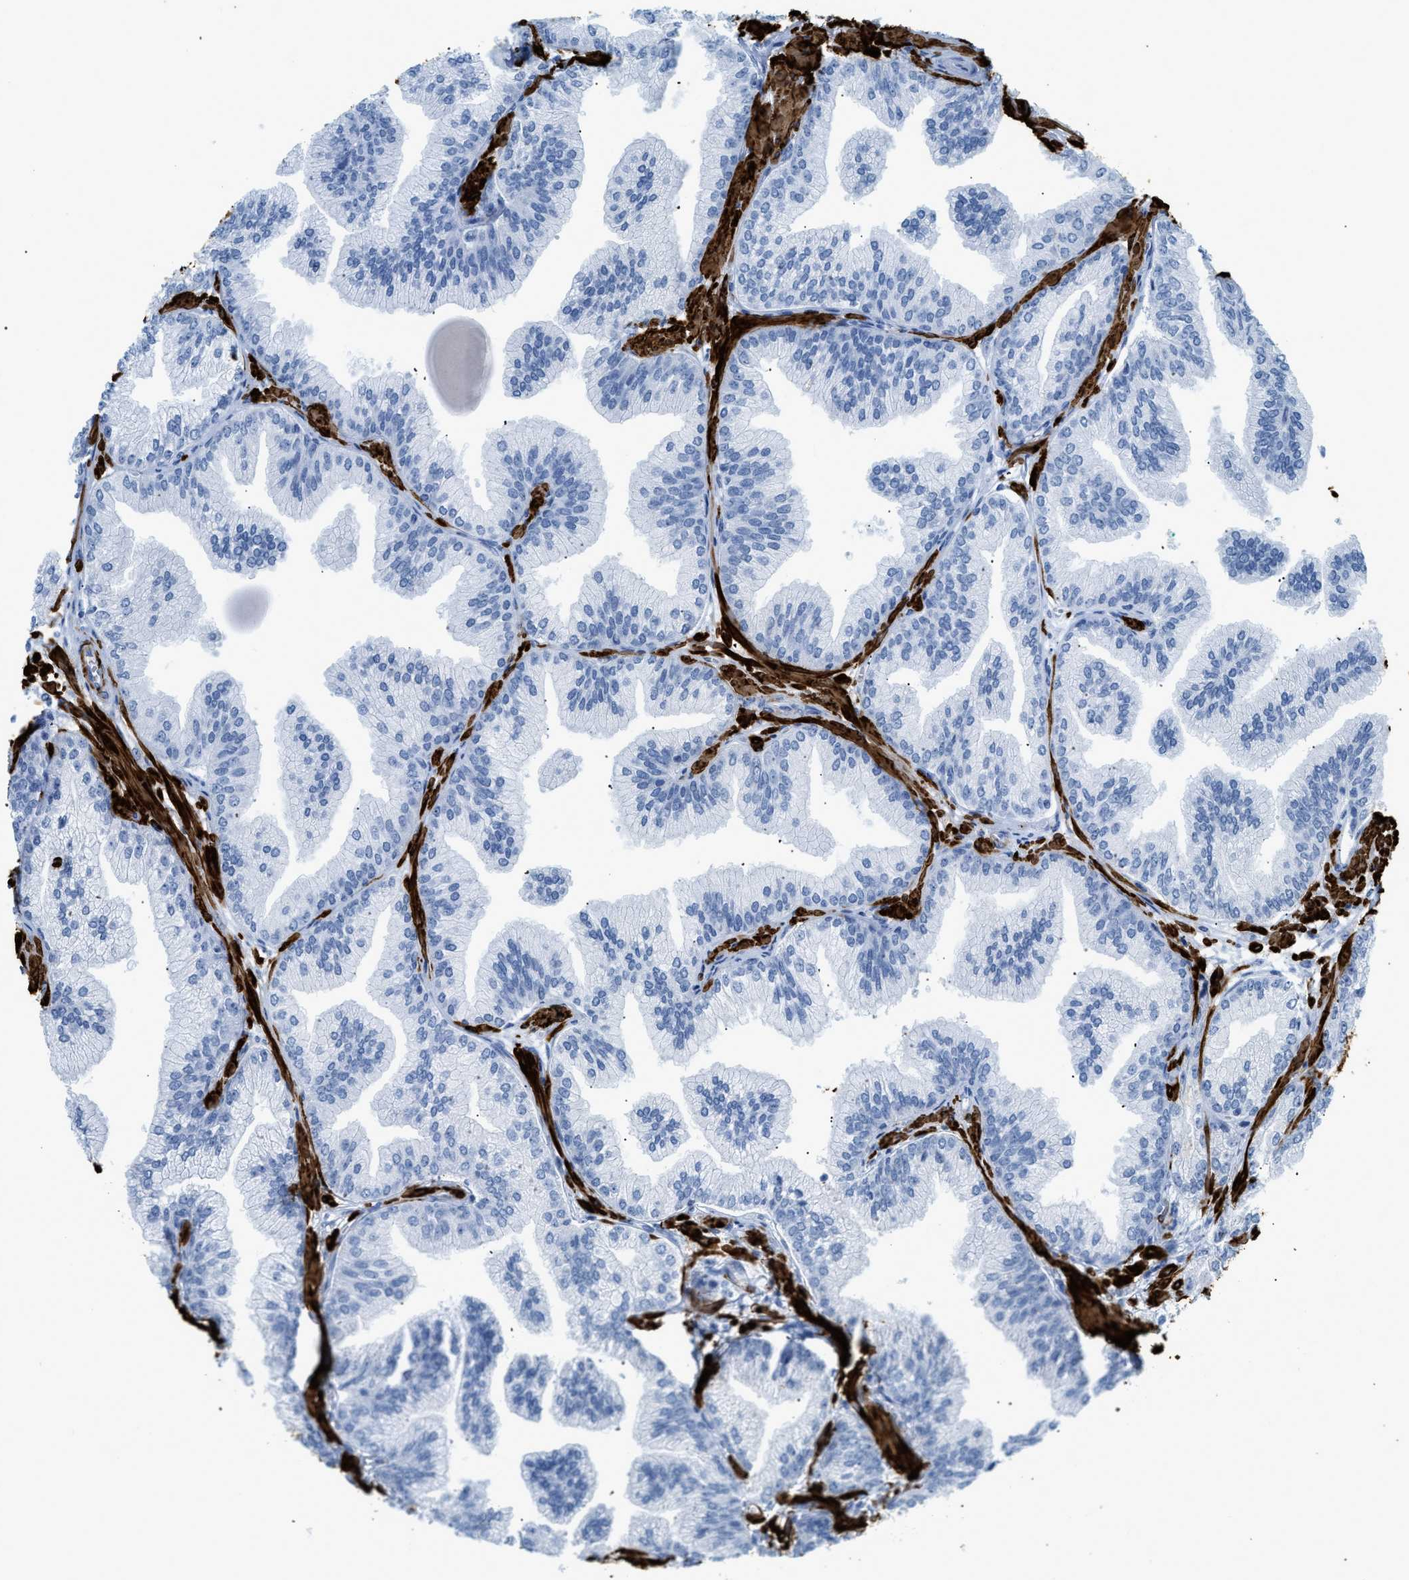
{"staining": {"intensity": "negative", "quantity": "none", "location": "none"}, "tissue": "prostate cancer", "cell_type": "Tumor cells", "image_type": "cancer", "snomed": [{"axis": "morphology", "description": "Adenocarcinoma, Low grade"}, {"axis": "topography", "description": "Prostate"}], "caption": "Tumor cells are negative for brown protein staining in prostate cancer (low-grade adenocarcinoma).", "gene": "DES", "patient": {"sex": "male", "age": 52}}